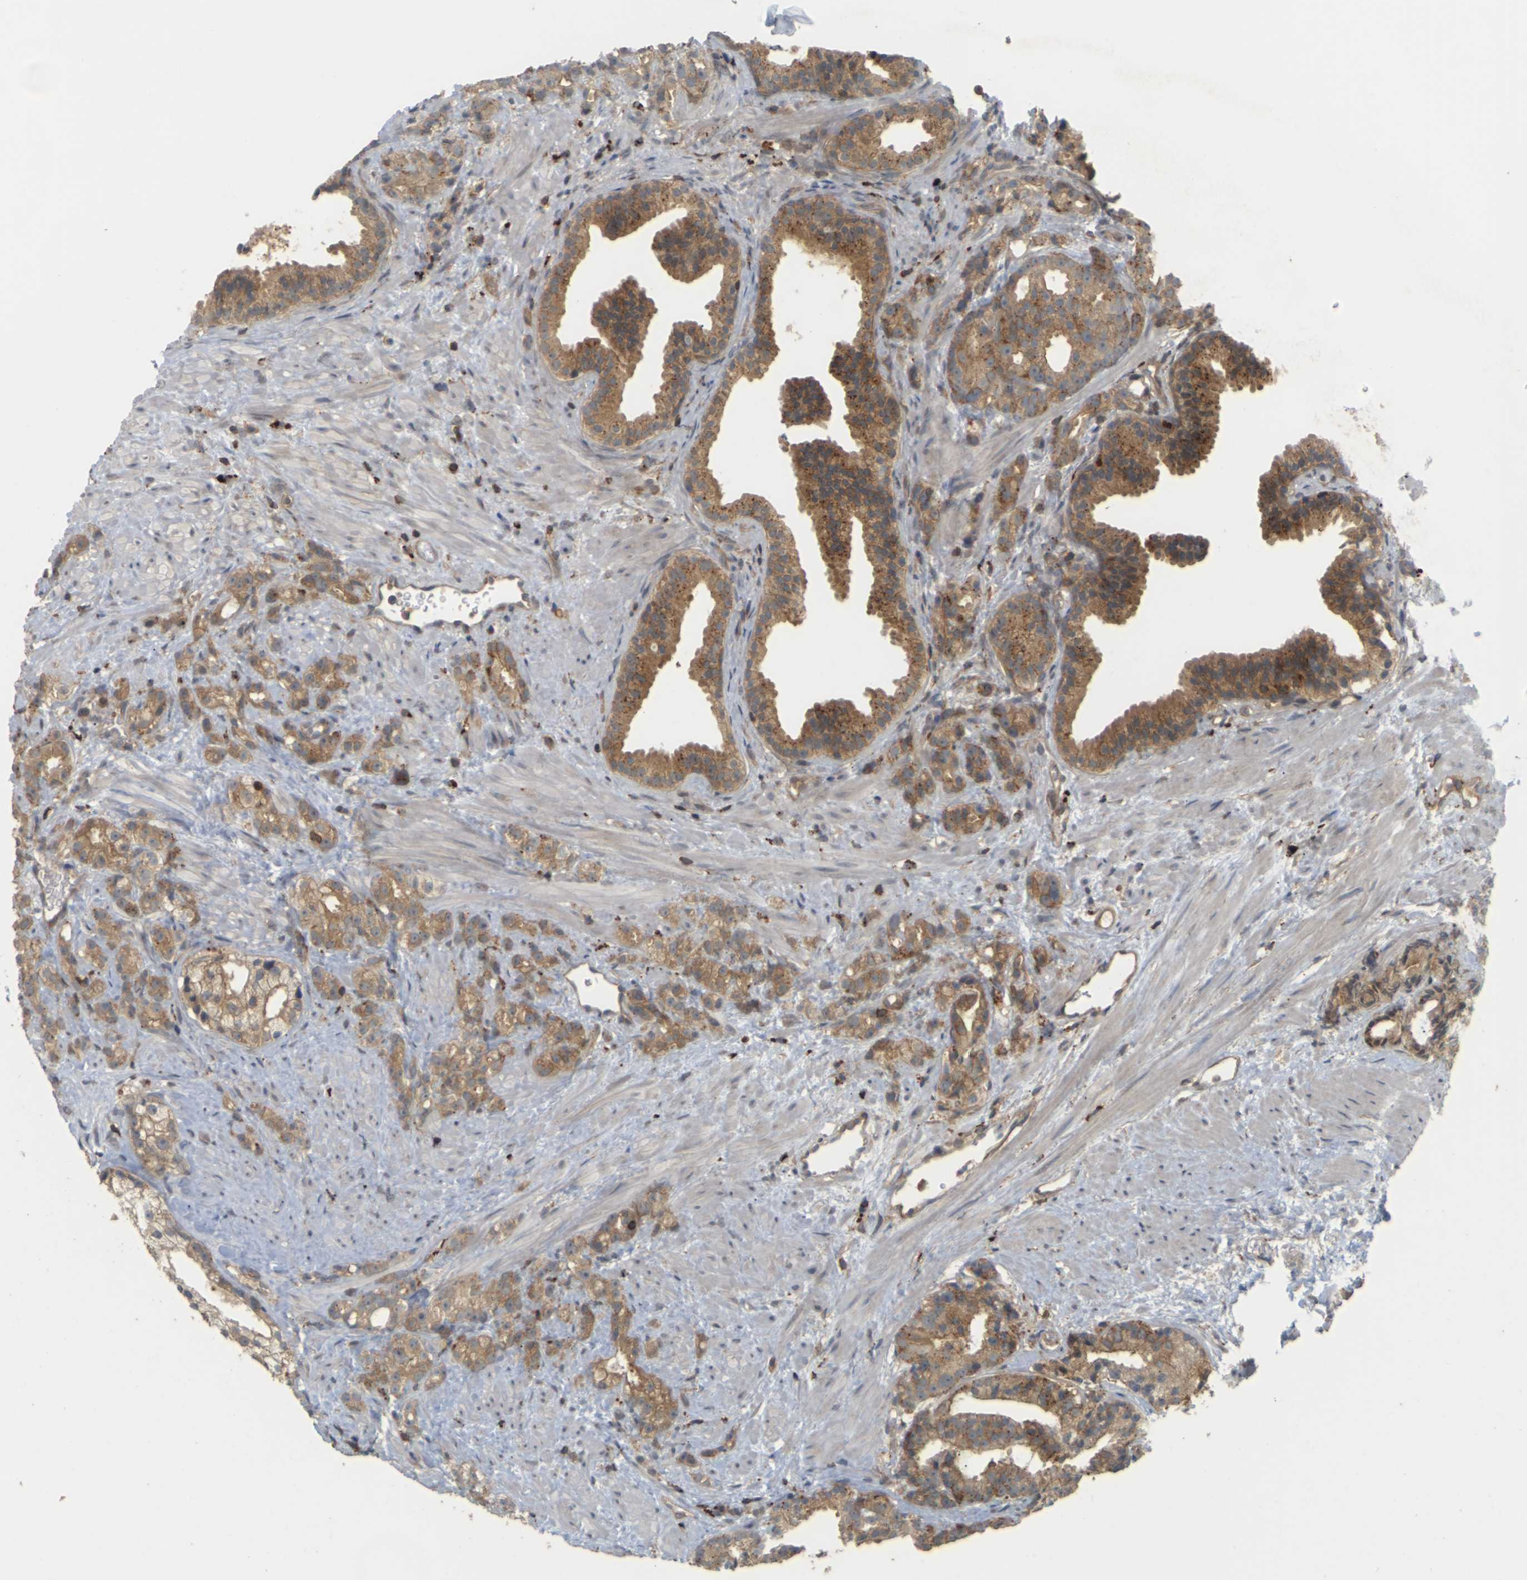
{"staining": {"intensity": "moderate", "quantity": ">75%", "location": "cytoplasmic/membranous"}, "tissue": "prostate cancer", "cell_type": "Tumor cells", "image_type": "cancer", "snomed": [{"axis": "morphology", "description": "Adenocarcinoma, Low grade"}, {"axis": "topography", "description": "Prostate"}], "caption": "The immunohistochemical stain highlights moderate cytoplasmic/membranous positivity in tumor cells of prostate cancer (low-grade adenocarcinoma) tissue.", "gene": "KSR1", "patient": {"sex": "male", "age": 89}}